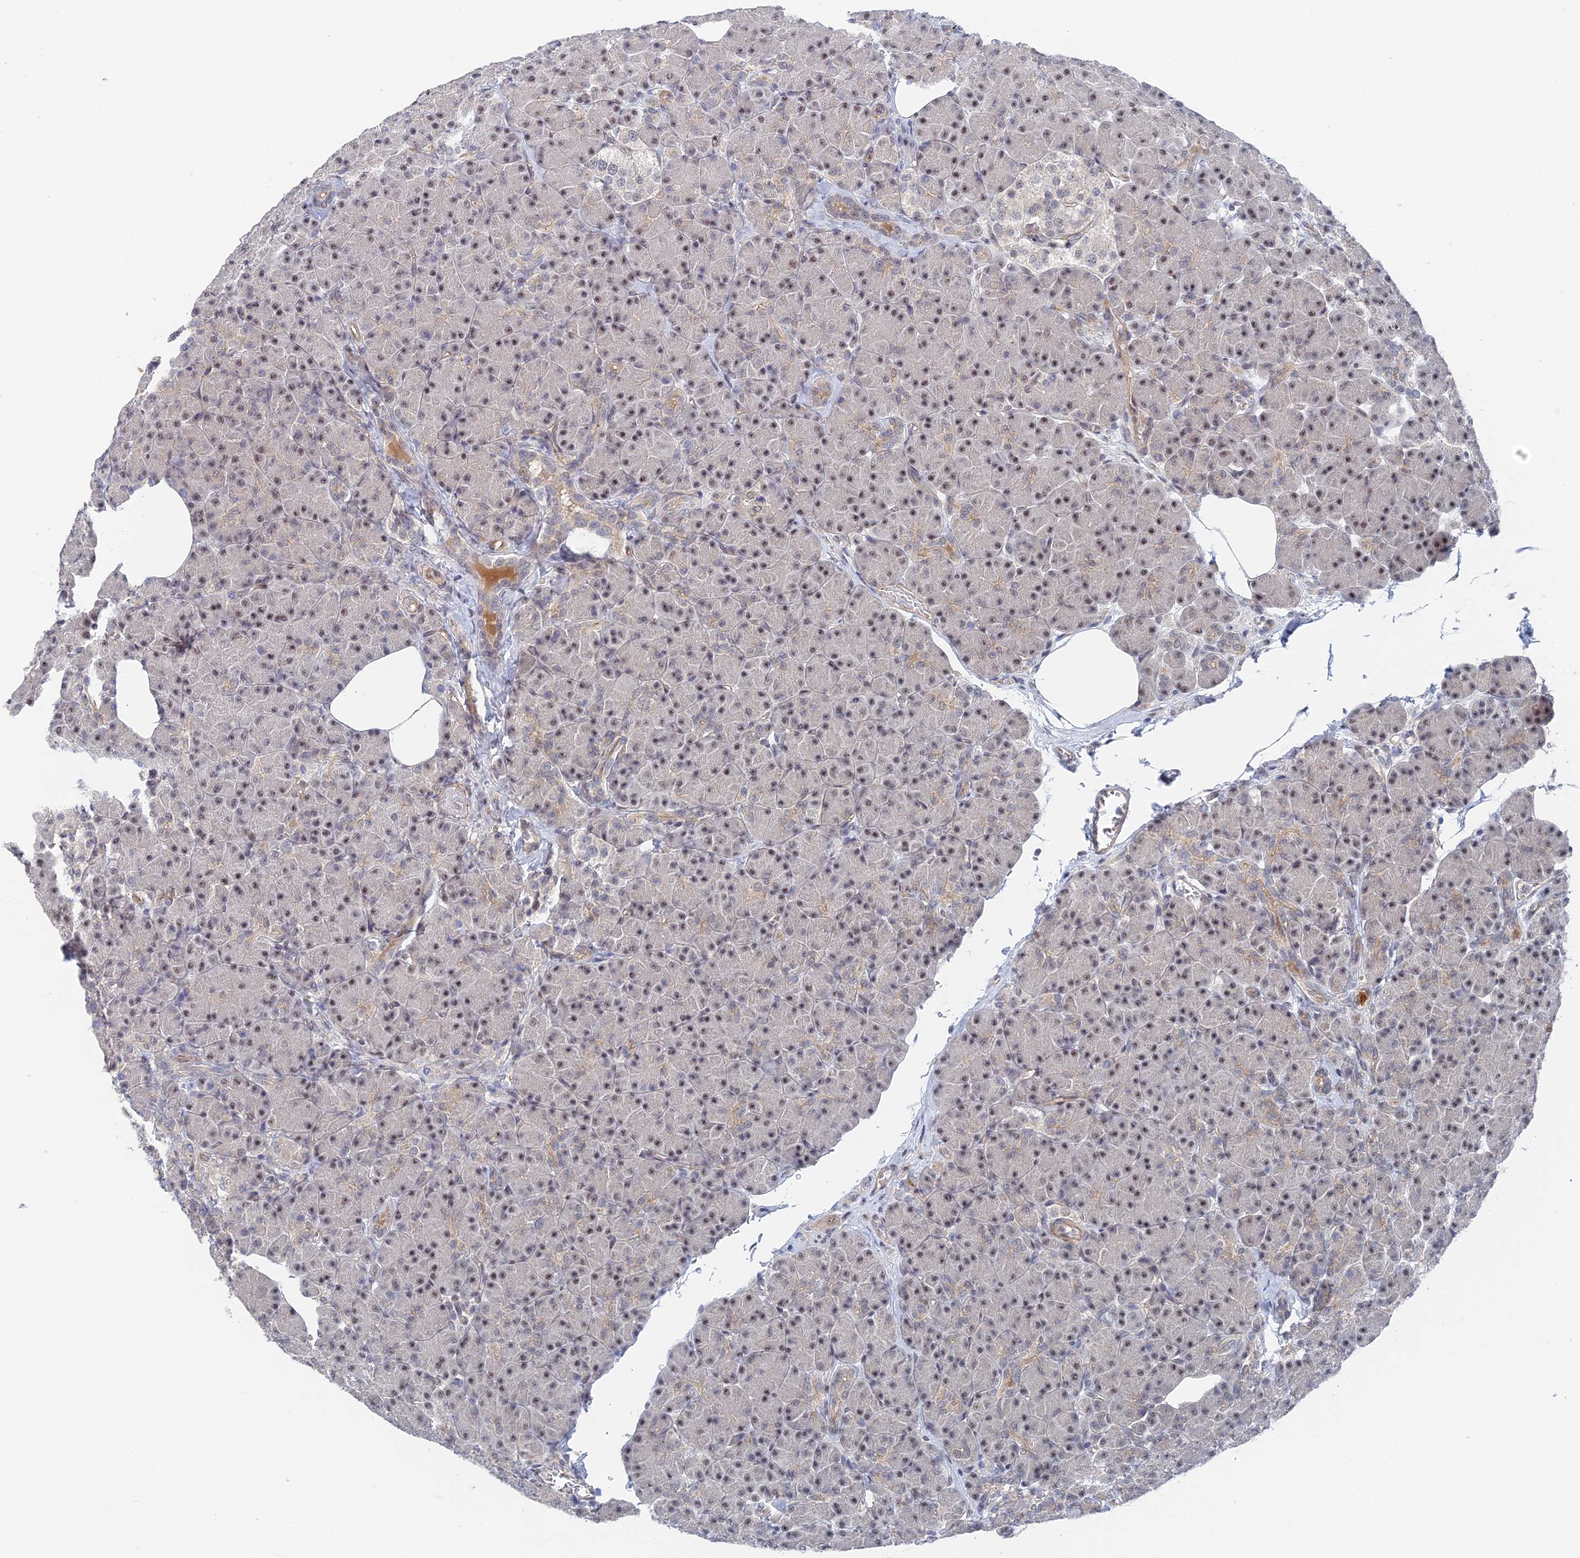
{"staining": {"intensity": "moderate", "quantity": "25%-75%", "location": "nuclear"}, "tissue": "pancreas", "cell_type": "Exocrine glandular cells", "image_type": "normal", "snomed": [{"axis": "morphology", "description": "Normal tissue, NOS"}, {"axis": "topography", "description": "Pancreas"}], "caption": "This histopathology image demonstrates immunohistochemistry staining of normal pancreas, with medium moderate nuclear positivity in about 25%-75% of exocrine glandular cells.", "gene": "CFAP92", "patient": {"sex": "female", "age": 43}}